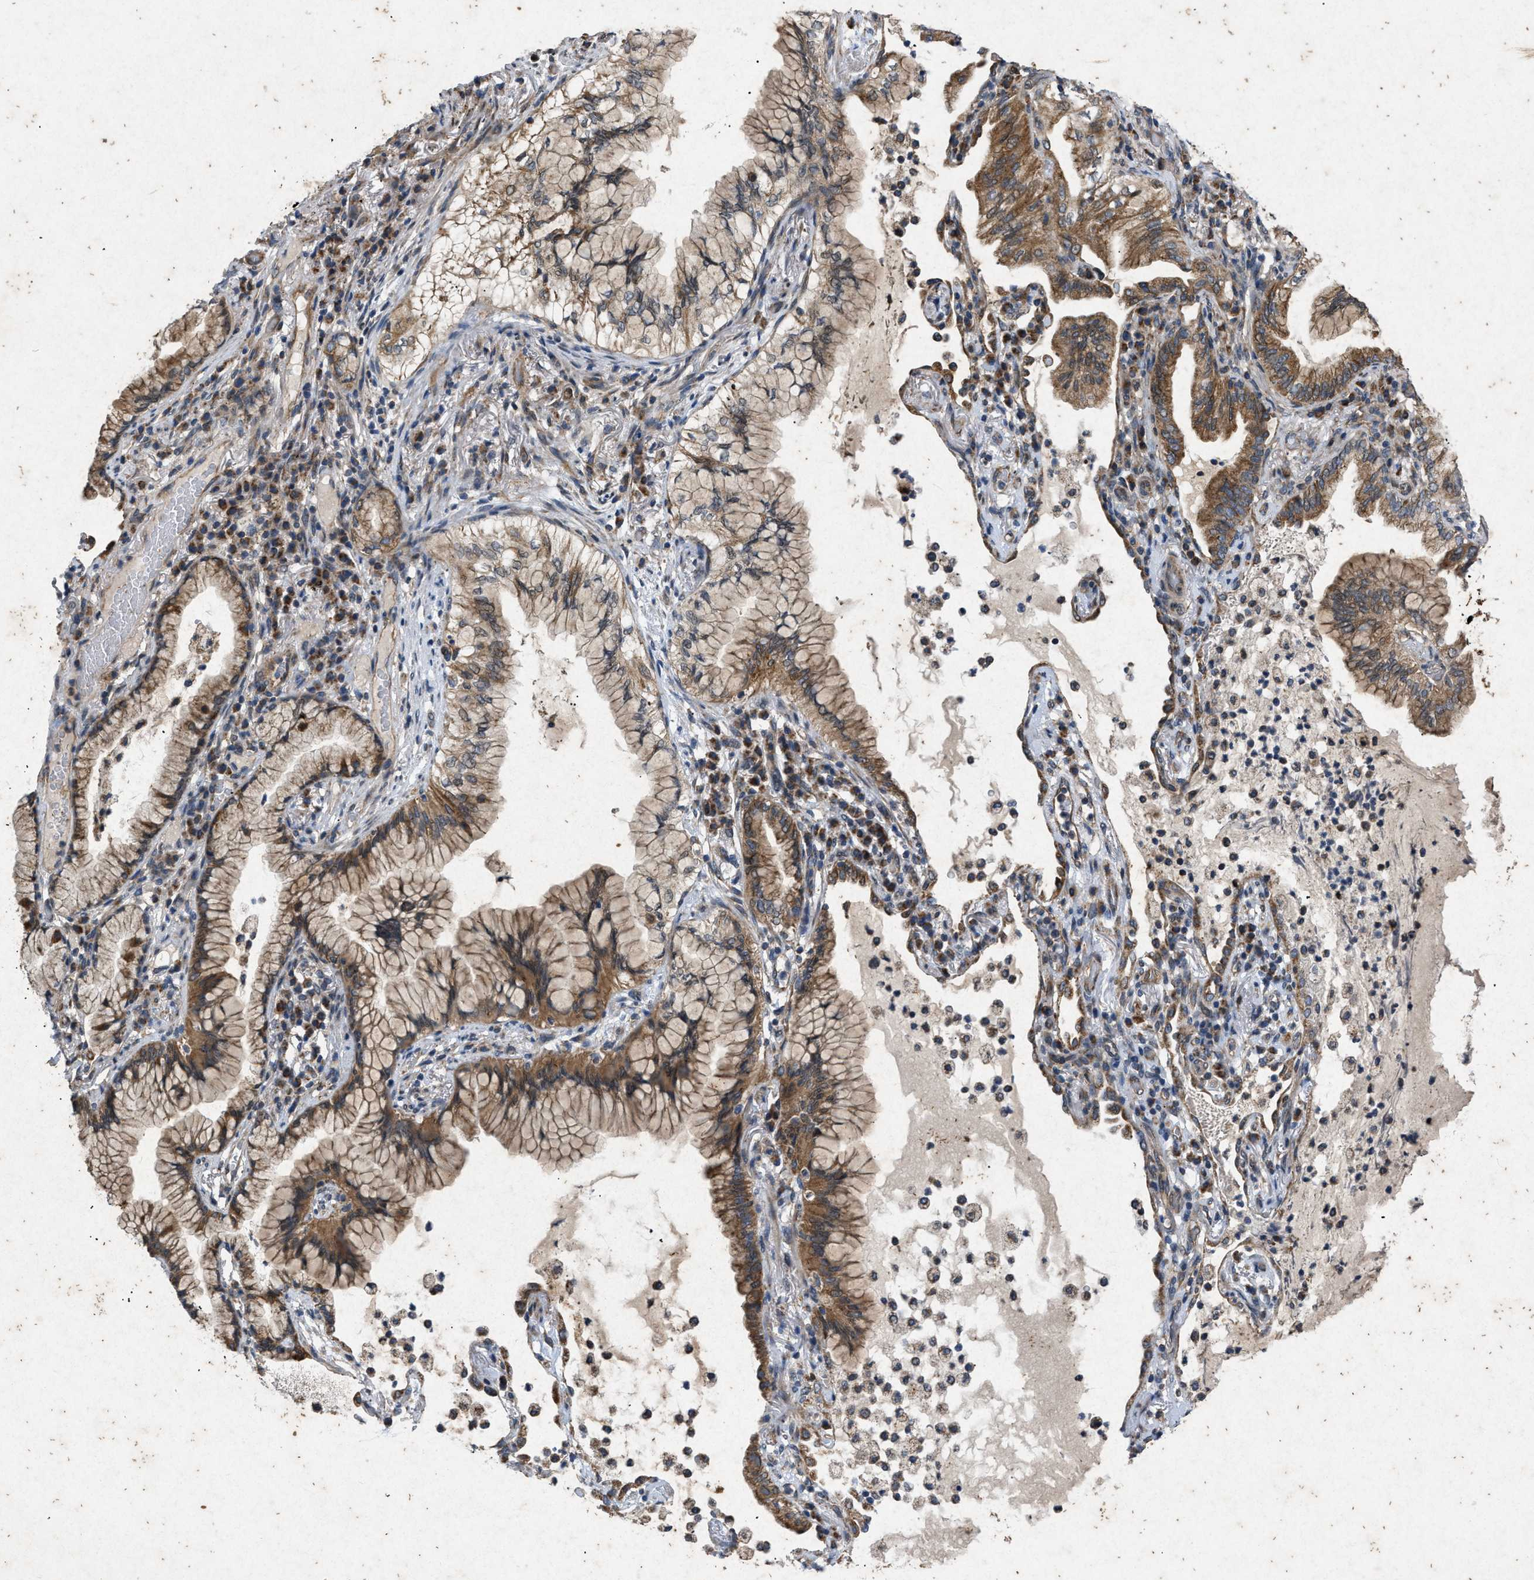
{"staining": {"intensity": "moderate", "quantity": ">75%", "location": "cytoplasmic/membranous"}, "tissue": "lung cancer", "cell_type": "Tumor cells", "image_type": "cancer", "snomed": [{"axis": "morphology", "description": "Adenocarcinoma, NOS"}, {"axis": "topography", "description": "Lung"}], "caption": "Human lung cancer (adenocarcinoma) stained with a protein marker demonstrates moderate staining in tumor cells.", "gene": "PRKG2", "patient": {"sex": "female", "age": 70}}